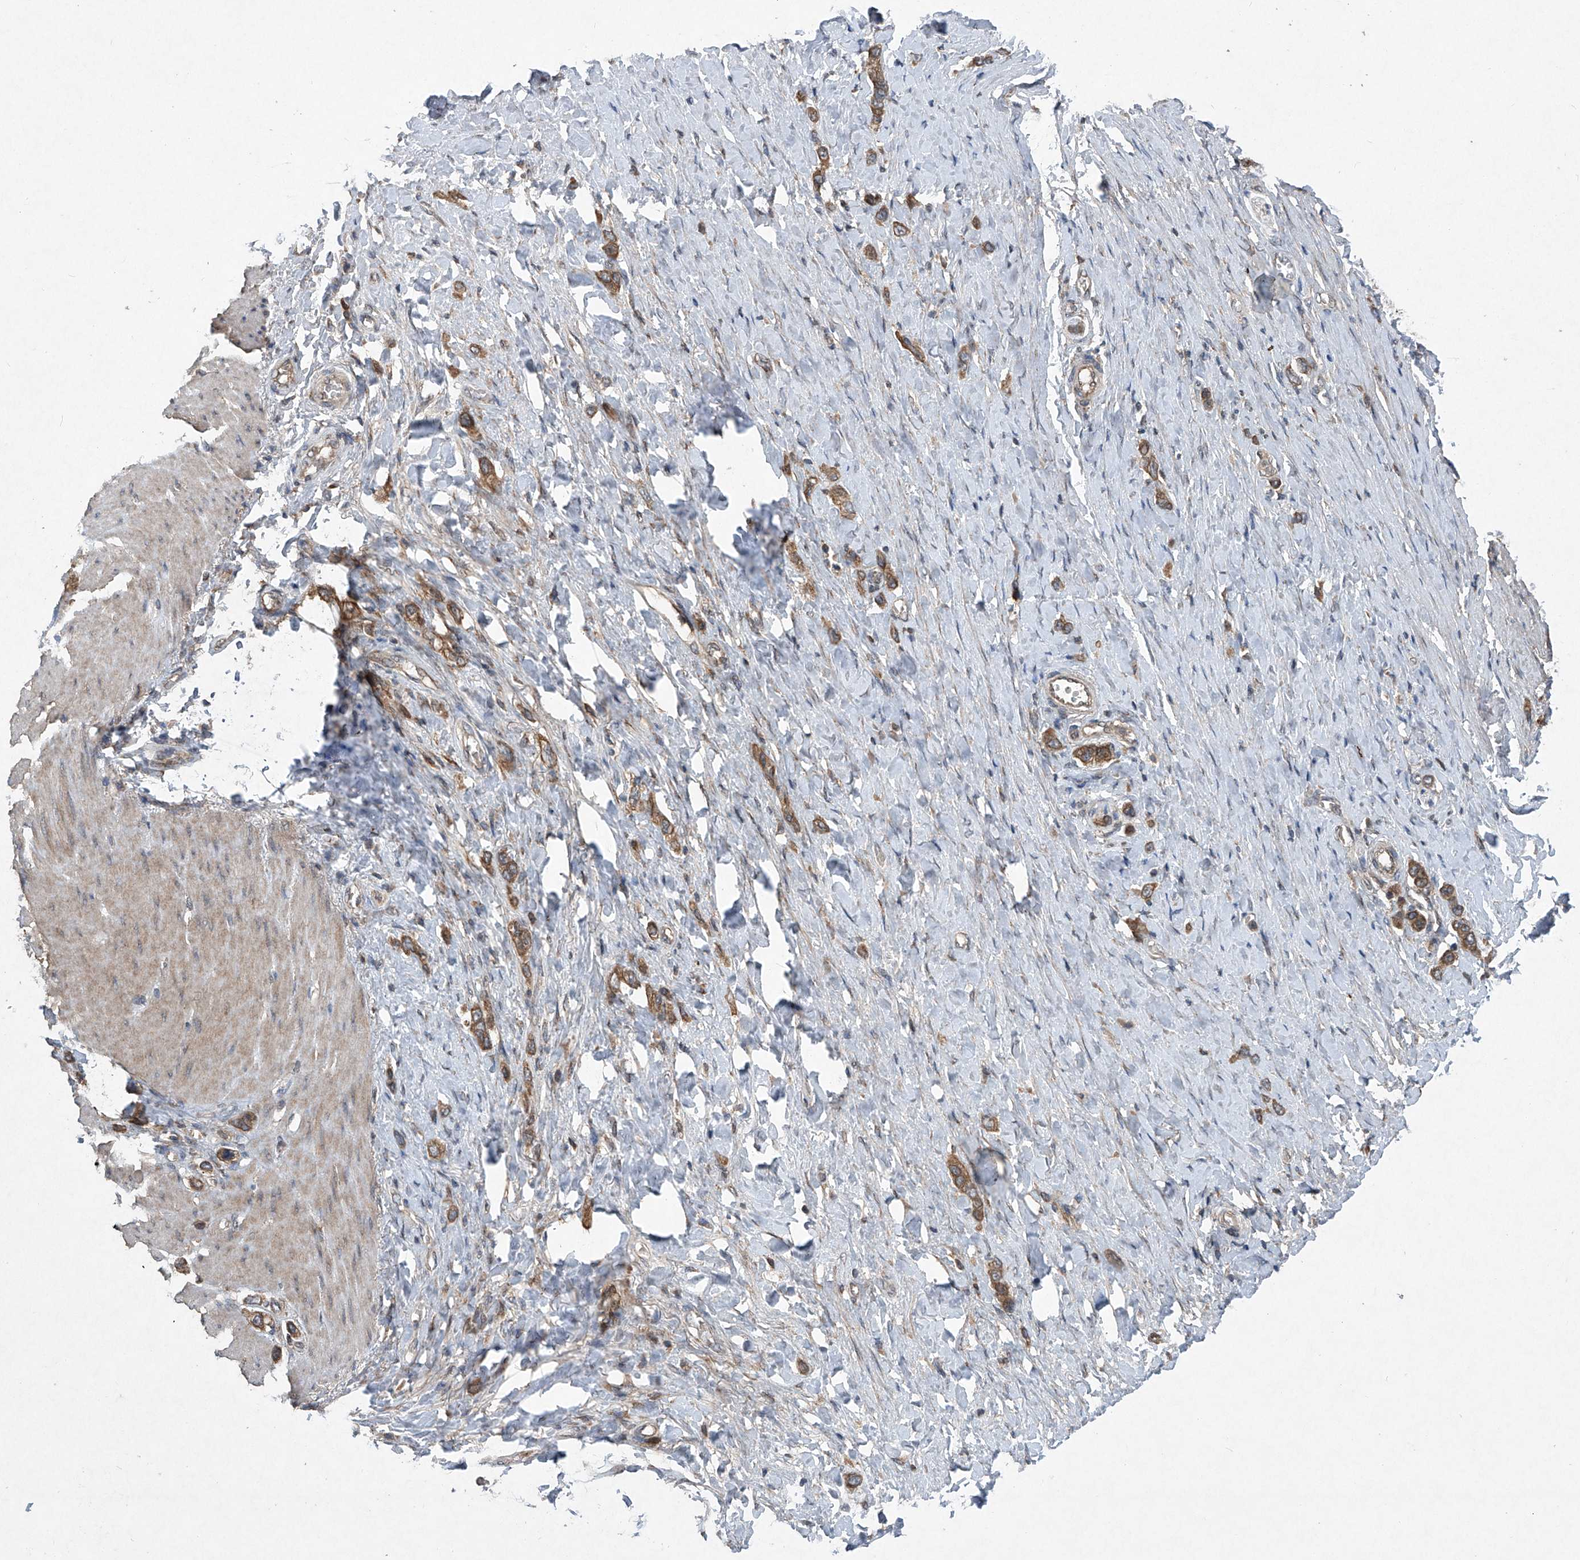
{"staining": {"intensity": "moderate", "quantity": ">75%", "location": "cytoplasmic/membranous"}, "tissue": "stomach cancer", "cell_type": "Tumor cells", "image_type": "cancer", "snomed": [{"axis": "morphology", "description": "Adenocarcinoma, NOS"}, {"axis": "topography", "description": "Stomach"}], "caption": "IHC of stomach cancer (adenocarcinoma) shows medium levels of moderate cytoplasmic/membranous staining in approximately >75% of tumor cells.", "gene": "SUMF2", "patient": {"sex": "female", "age": 65}}